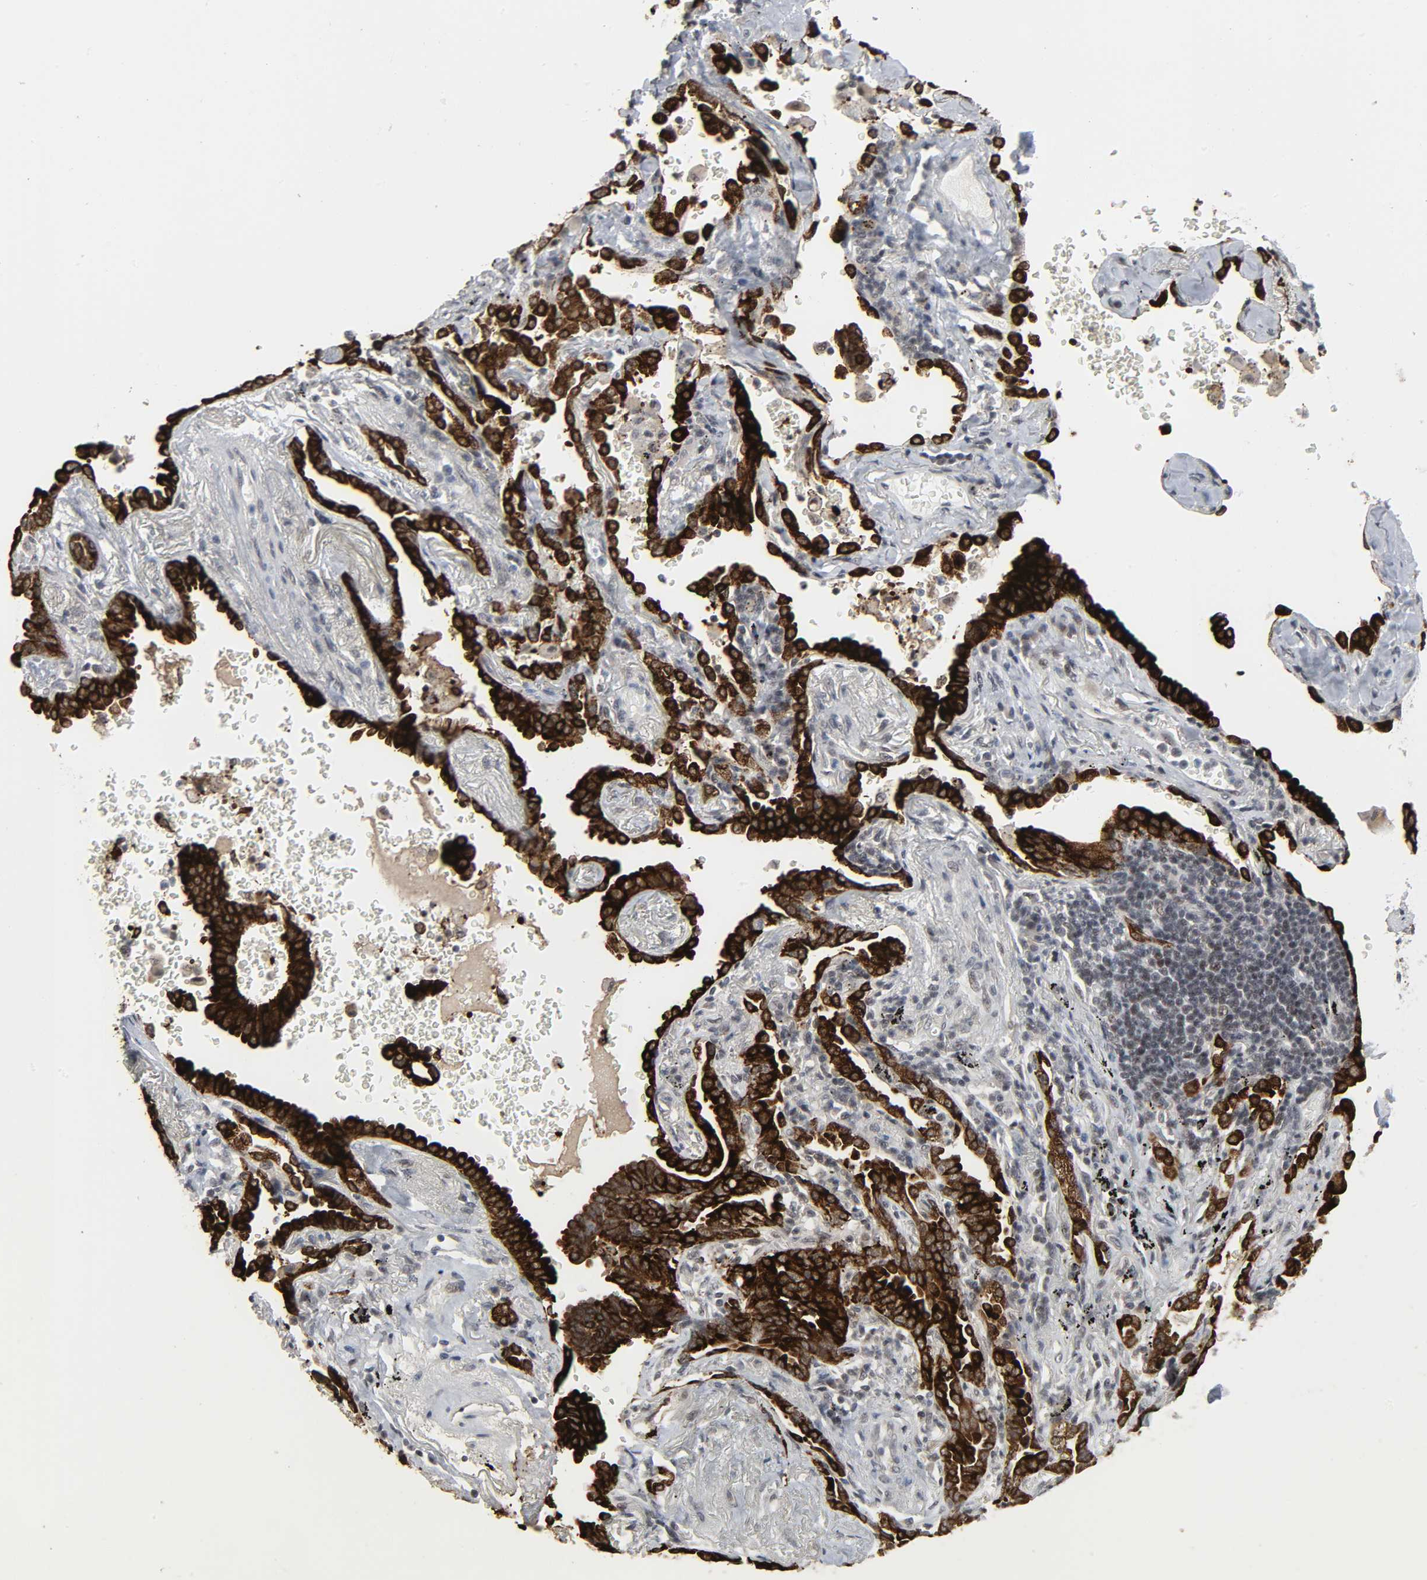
{"staining": {"intensity": "strong", "quantity": ">75%", "location": "cytoplasmic/membranous"}, "tissue": "lung cancer", "cell_type": "Tumor cells", "image_type": "cancer", "snomed": [{"axis": "morphology", "description": "Adenocarcinoma, NOS"}, {"axis": "topography", "description": "Lung"}], "caption": "Immunohistochemical staining of adenocarcinoma (lung) displays strong cytoplasmic/membranous protein expression in about >75% of tumor cells.", "gene": "MUC1", "patient": {"sex": "female", "age": 64}}